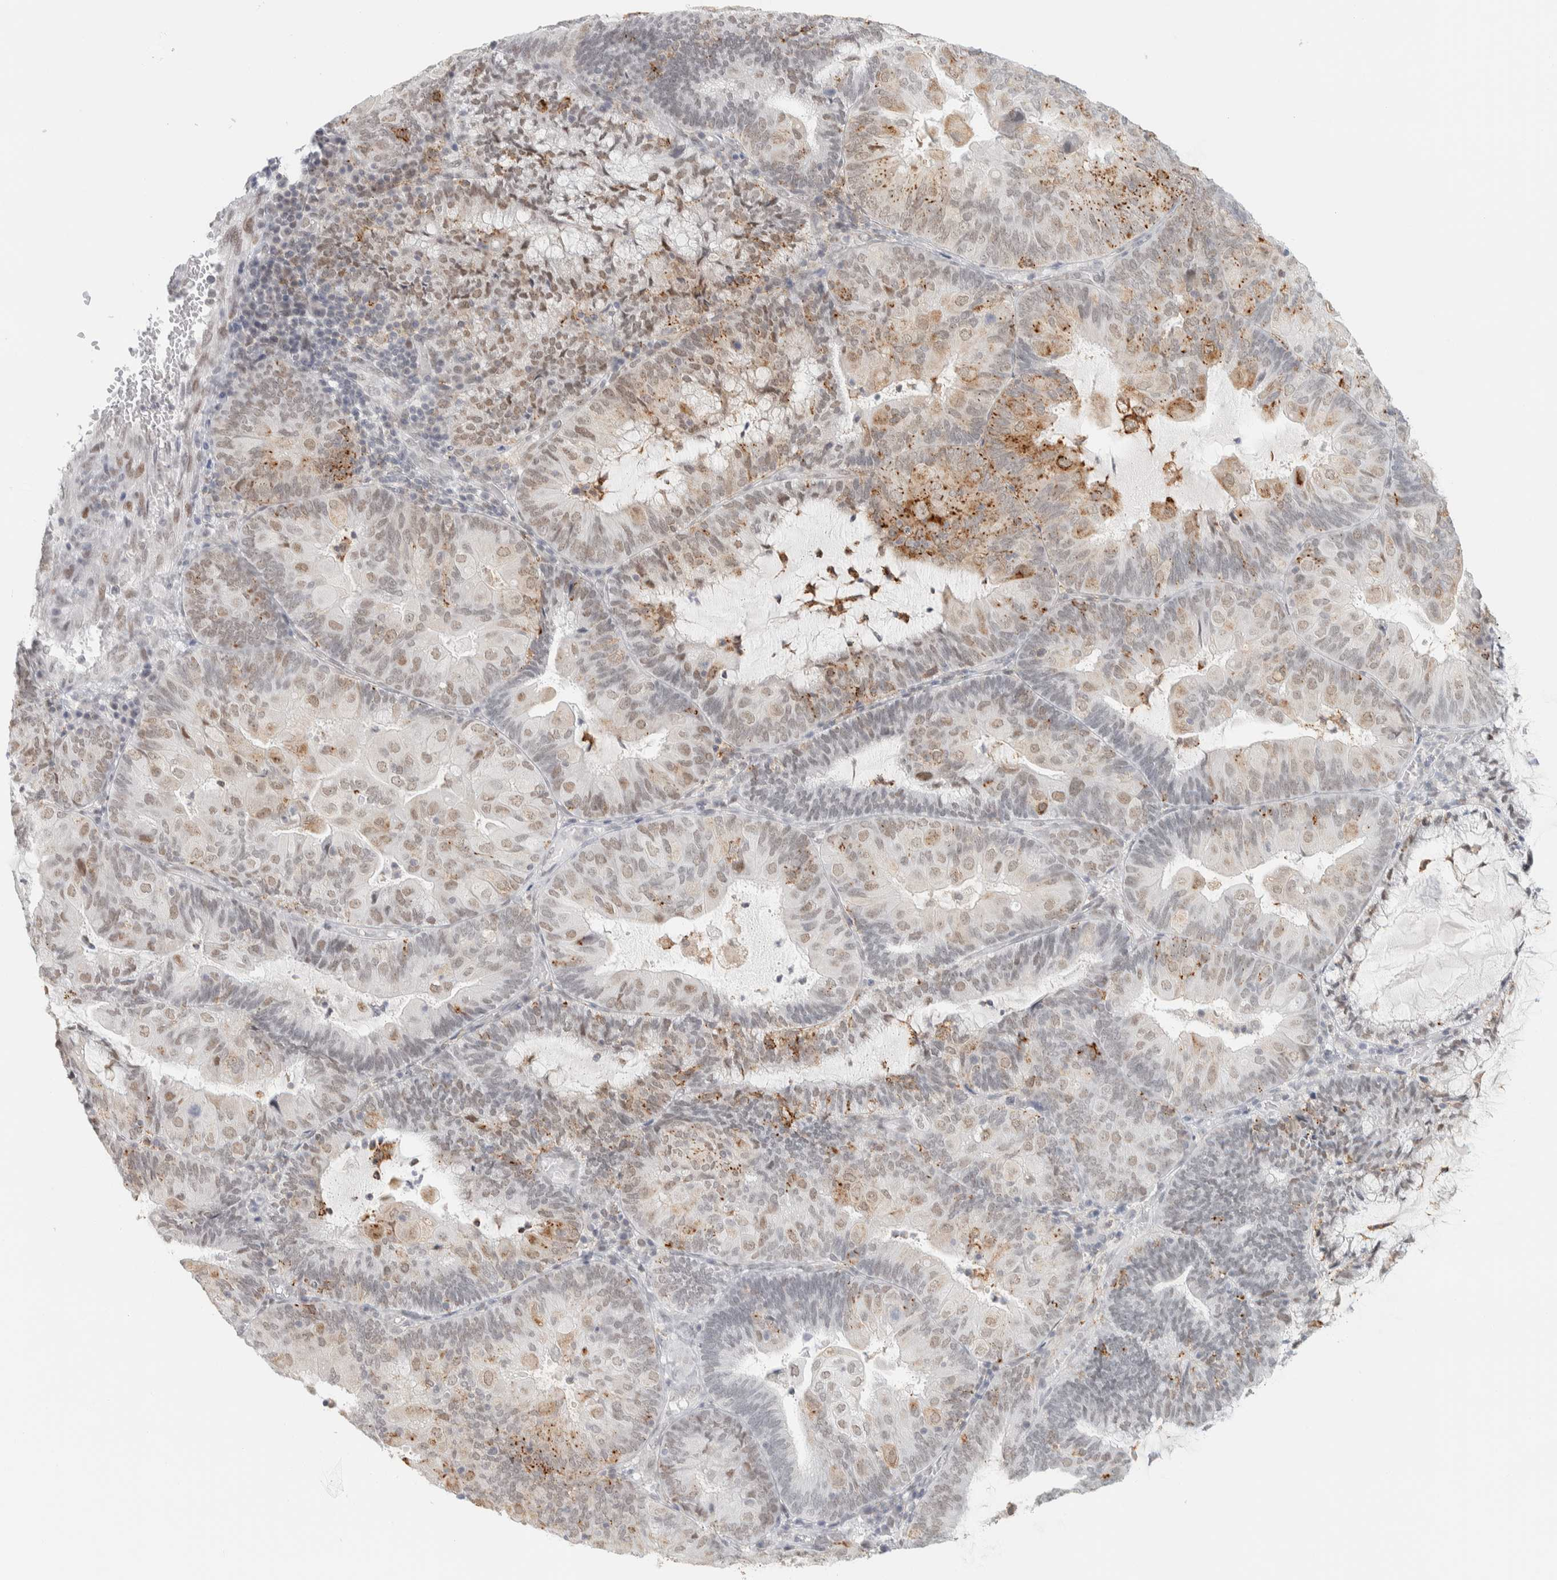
{"staining": {"intensity": "weak", "quantity": "25%-75%", "location": "cytoplasmic/membranous,nuclear"}, "tissue": "endometrial cancer", "cell_type": "Tumor cells", "image_type": "cancer", "snomed": [{"axis": "morphology", "description": "Adenocarcinoma, NOS"}, {"axis": "topography", "description": "Endometrium"}], "caption": "This is an image of immunohistochemistry (IHC) staining of endometrial cancer (adenocarcinoma), which shows weak expression in the cytoplasmic/membranous and nuclear of tumor cells.", "gene": "CDH17", "patient": {"sex": "female", "age": 81}}